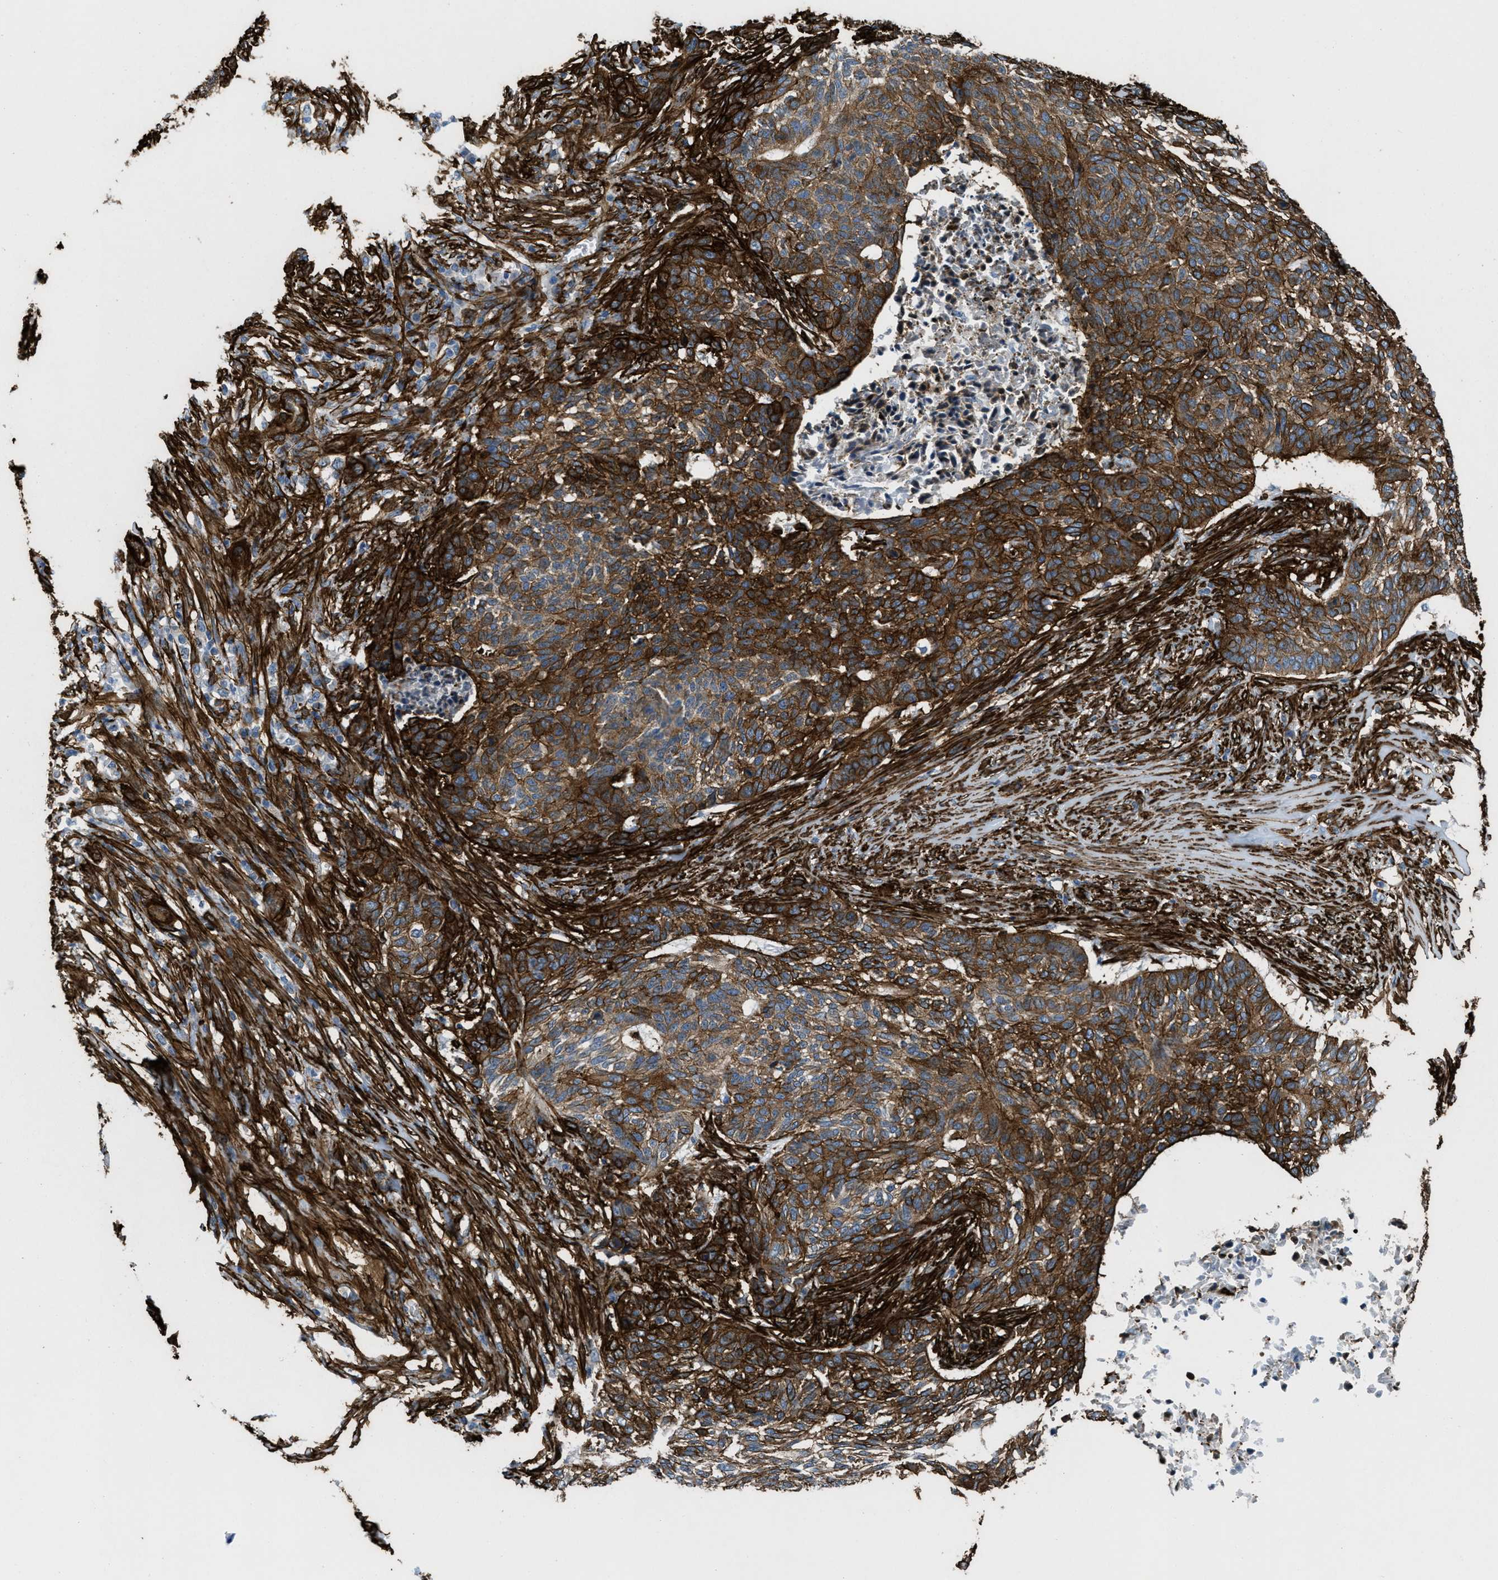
{"staining": {"intensity": "strong", "quantity": ">75%", "location": "cytoplasmic/membranous"}, "tissue": "skin cancer", "cell_type": "Tumor cells", "image_type": "cancer", "snomed": [{"axis": "morphology", "description": "Basal cell carcinoma"}, {"axis": "topography", "description": "Skin"}], "caption": "Strong cytoplasmic/membranous positivity is appreciated in about >75% of tumor cells in skin cancer (basal cell carcinoma). (DAB IHC, brown staining for protein, blue staining for nuclei).", "gene": "CALD1", "patient": {"sex": "male", "age": 85}}